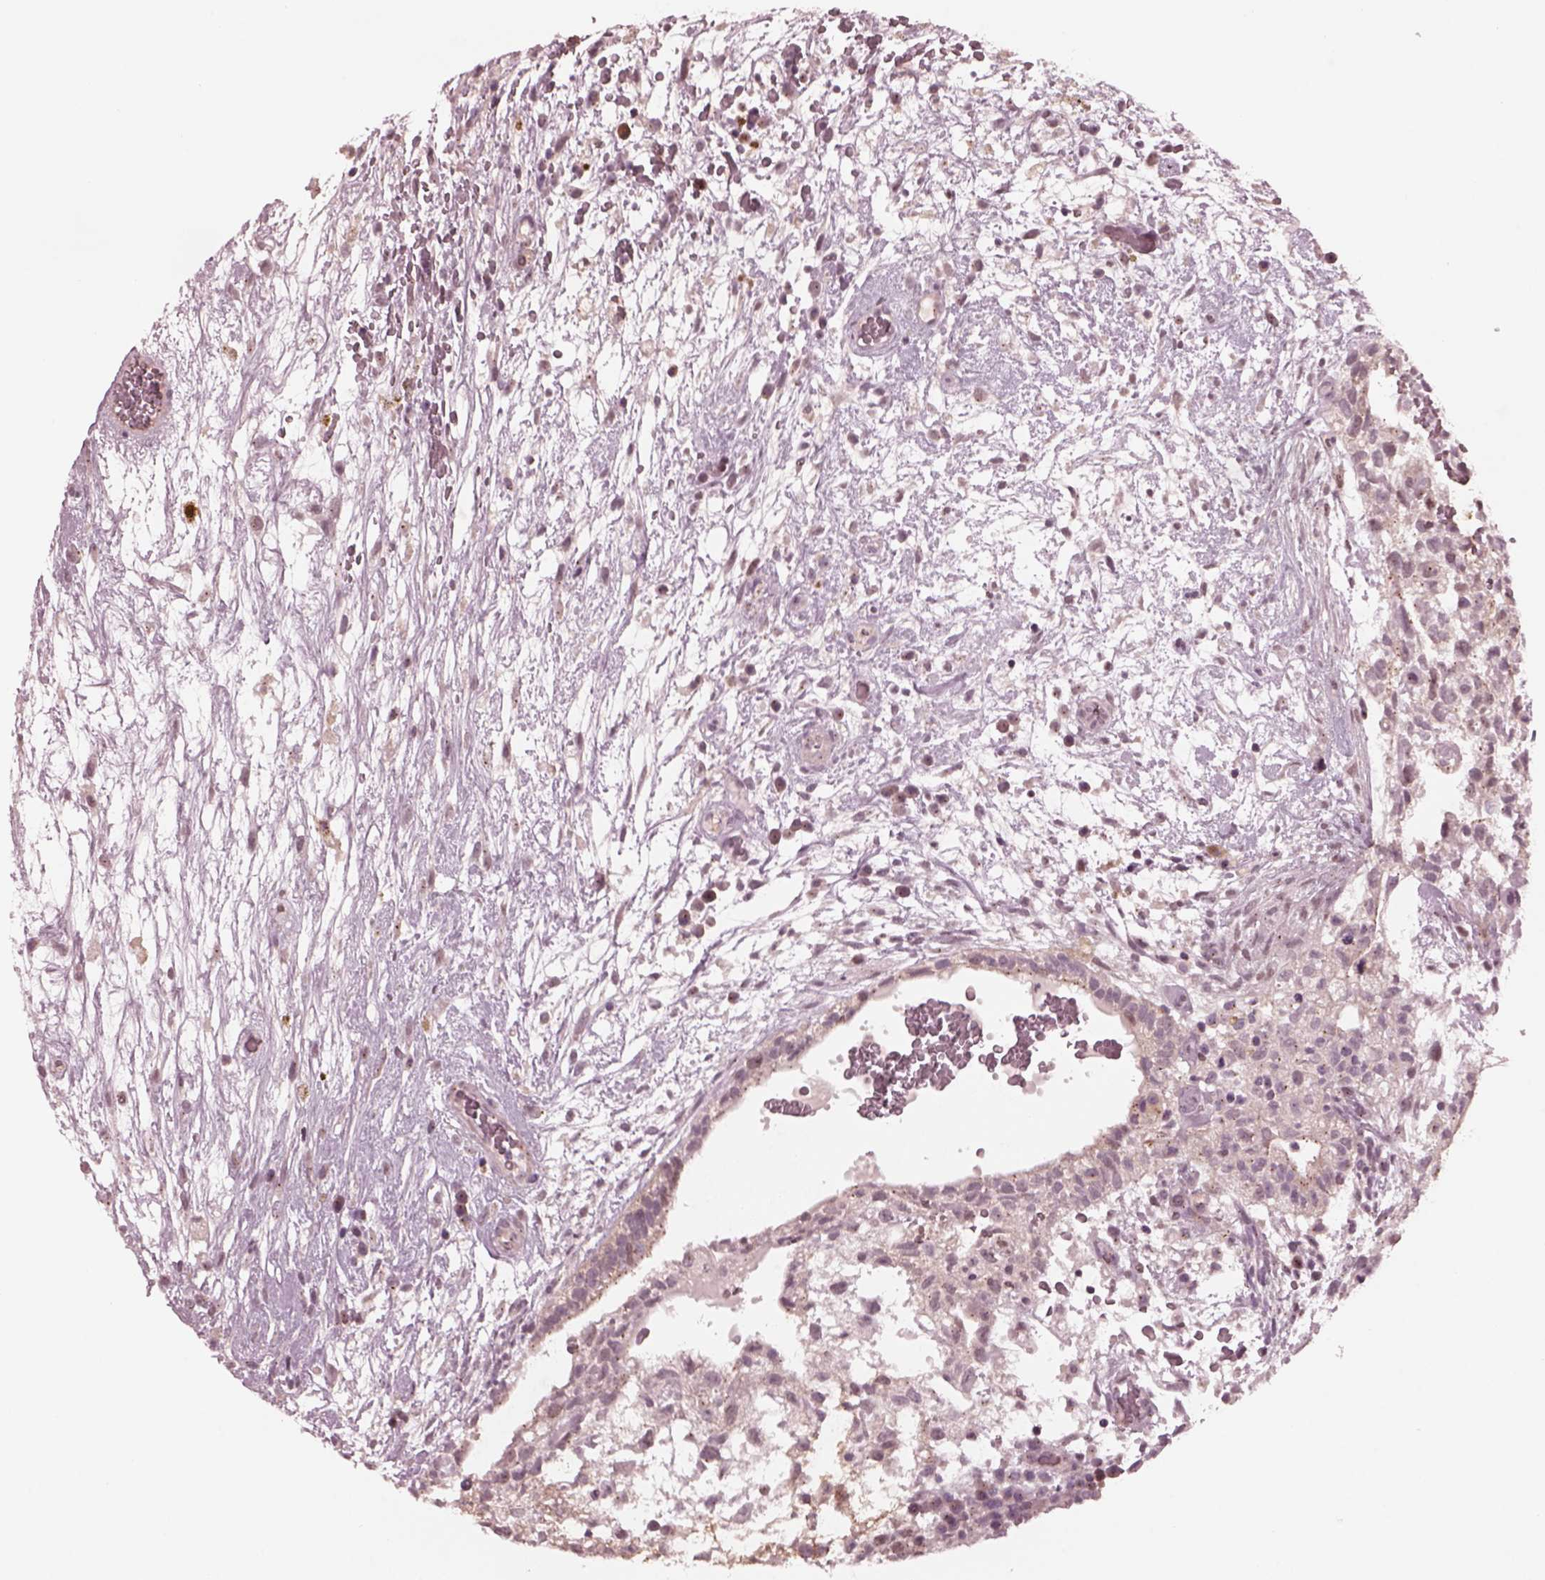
{"staining": {"intensity": "weak", "quantity": "<25%", "location": "cytoplasmic/membranous"}, "tissue": "testis cancer", "cell_type": "Tumor cells", "image_type": "cancer", "snomed": [{"axis": "morphology", "description": "Normal tissue, NOS"}, {"axis": "morphology", "description": "Carcinoma, Embryonal, NOS"}, {"axis": "topography", "description": "Testis"}], "caption": "Testis cancer (embryonal carcinoma) was stained to show a protein in brown. There is no significant positivity in tumor cells.", "gene": "SAXO1", "patient": {"sex": "male", "age": 32}}